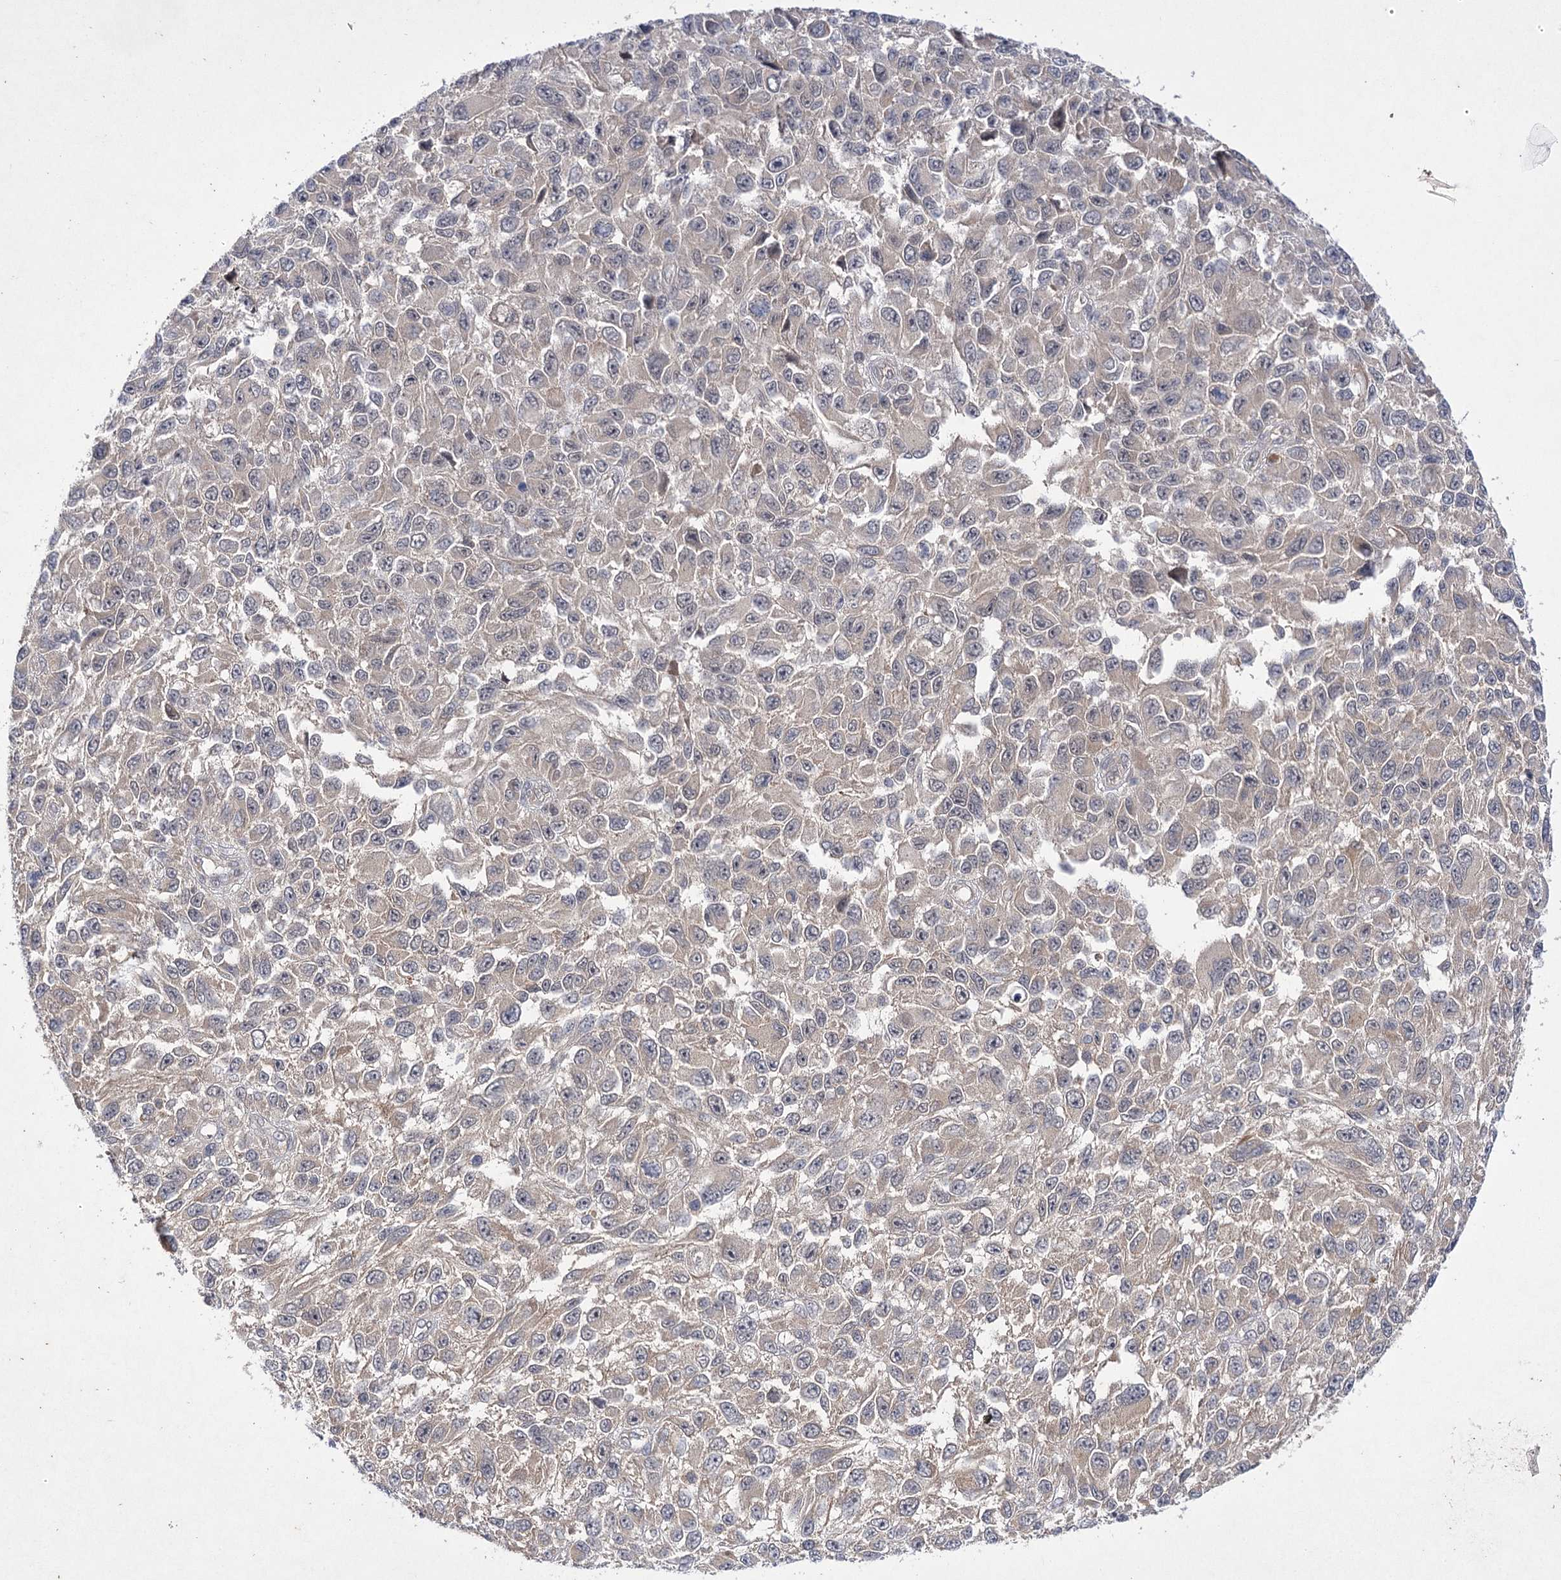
{"staining": {"intensity": "weak", "quantity": ">75%", "location": "cytoplasmic/membranous"}, "tissue": "melanoma", "cell_type": "Tumor cells", "image_type": "cancer", "snomed": [{"axis": "morphology", "description": "Malignant melanoma, NOS"}, {"axis": "topography", "description": "Skin"}], "caption": "Immunohistochemical staining of human melanoma reveals low levels of weak cytoplasmic/membranous staining in about >75% of tumor cells.", "gene": "BCR", "patient": {"sex": "female", "age": 96}}